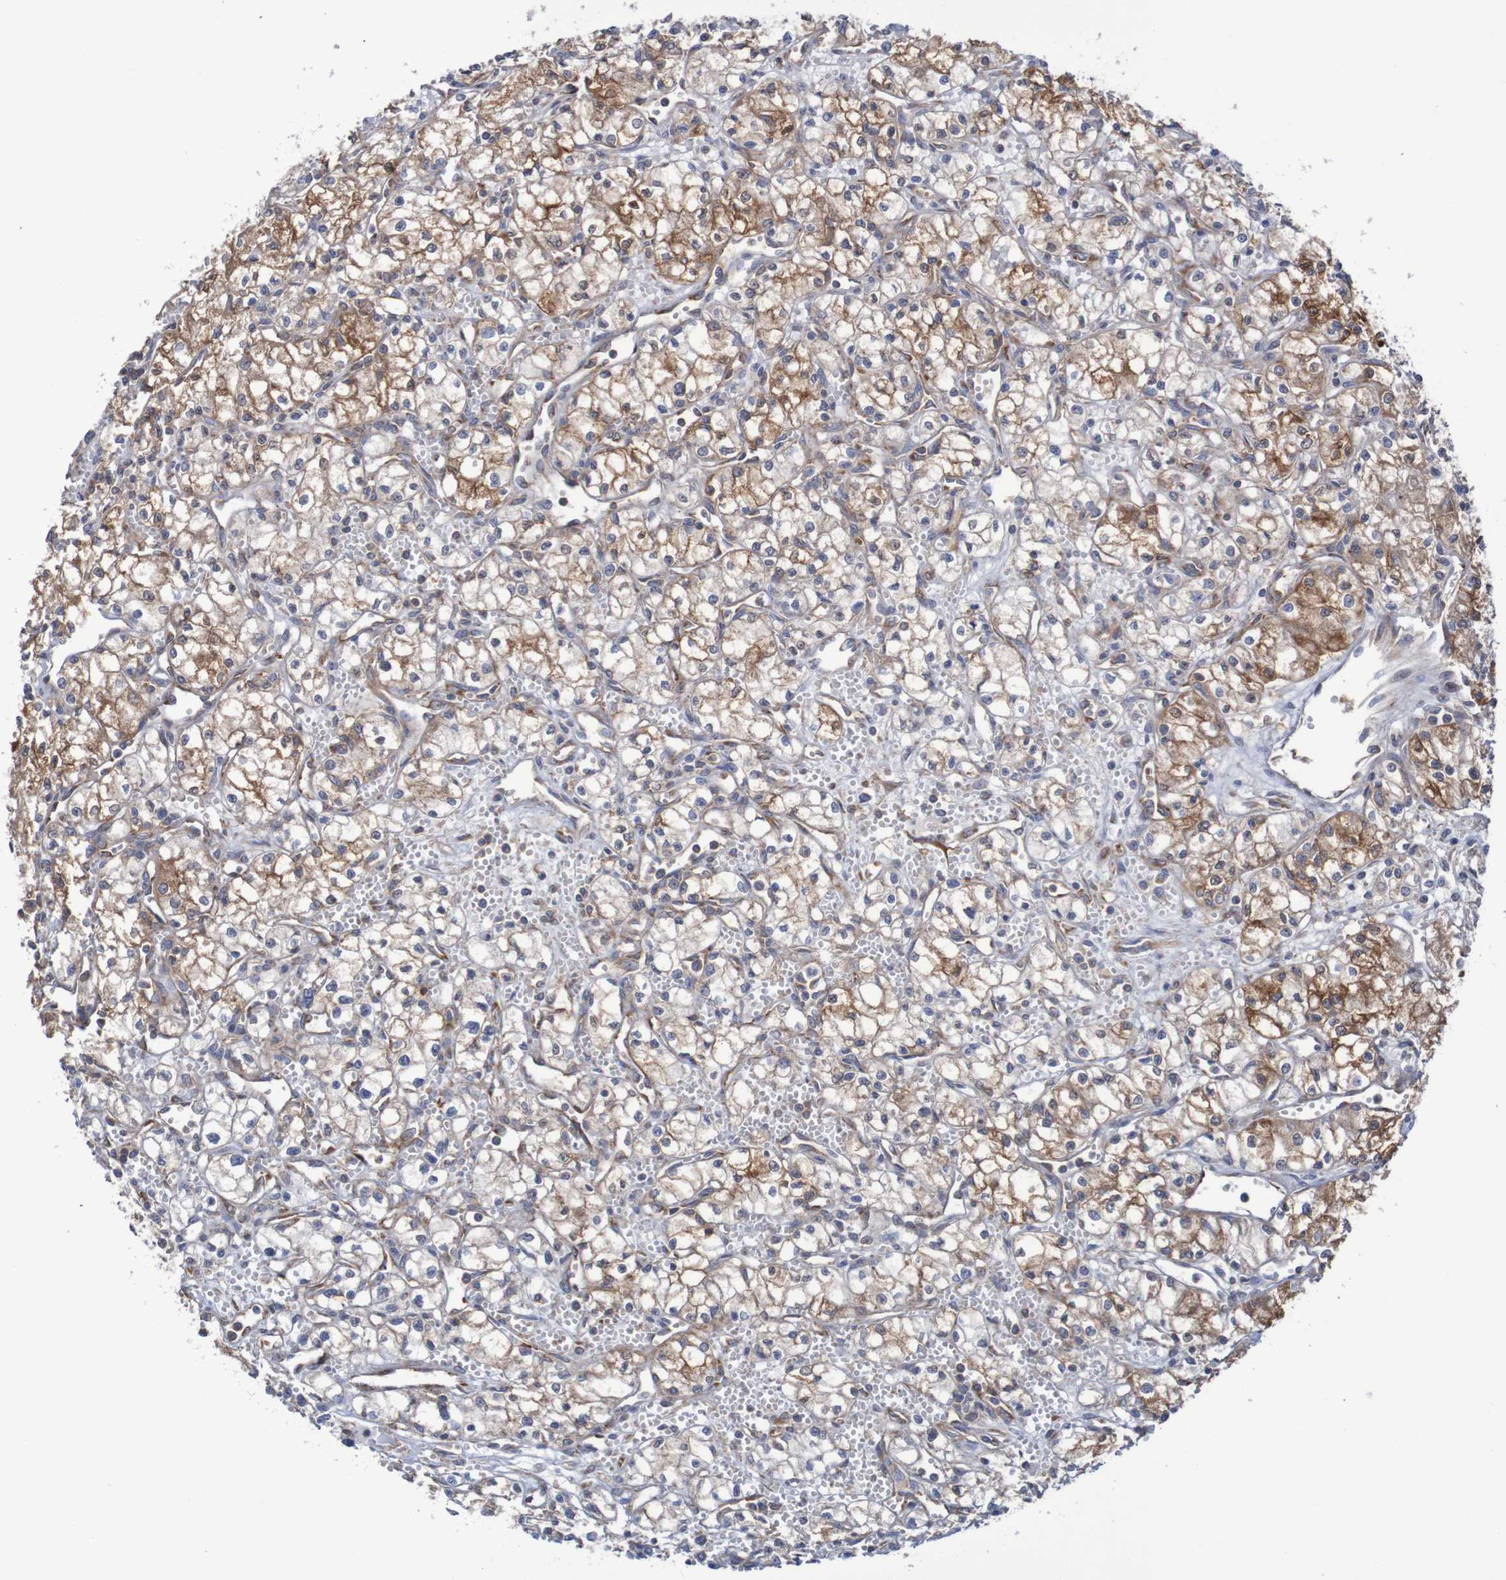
{"staining": {"intensity": "moderate", "quantity": ">75%", "location": "cytoplasmic/membranous"}, "tissue": "renal cancer", "cell_type": "Tumor cells", "image_type": "cancer", "snomed": [{"axis": "morphology", "description": "Normal tissue, NOS"}, {"axis": "morphology", "description": "Adenocarcinoma, NOS"}, {"axis": "topography", "description": "Kidney"}], "caption": "This is a micrograph of immunohistochemistry (IHC) staining of renal cancer, which shows moderate staining in the cytoplasmic/membranous of tumor cells.", "gene": "FXR2", "patient": {"sex": "male", "age": 59}}